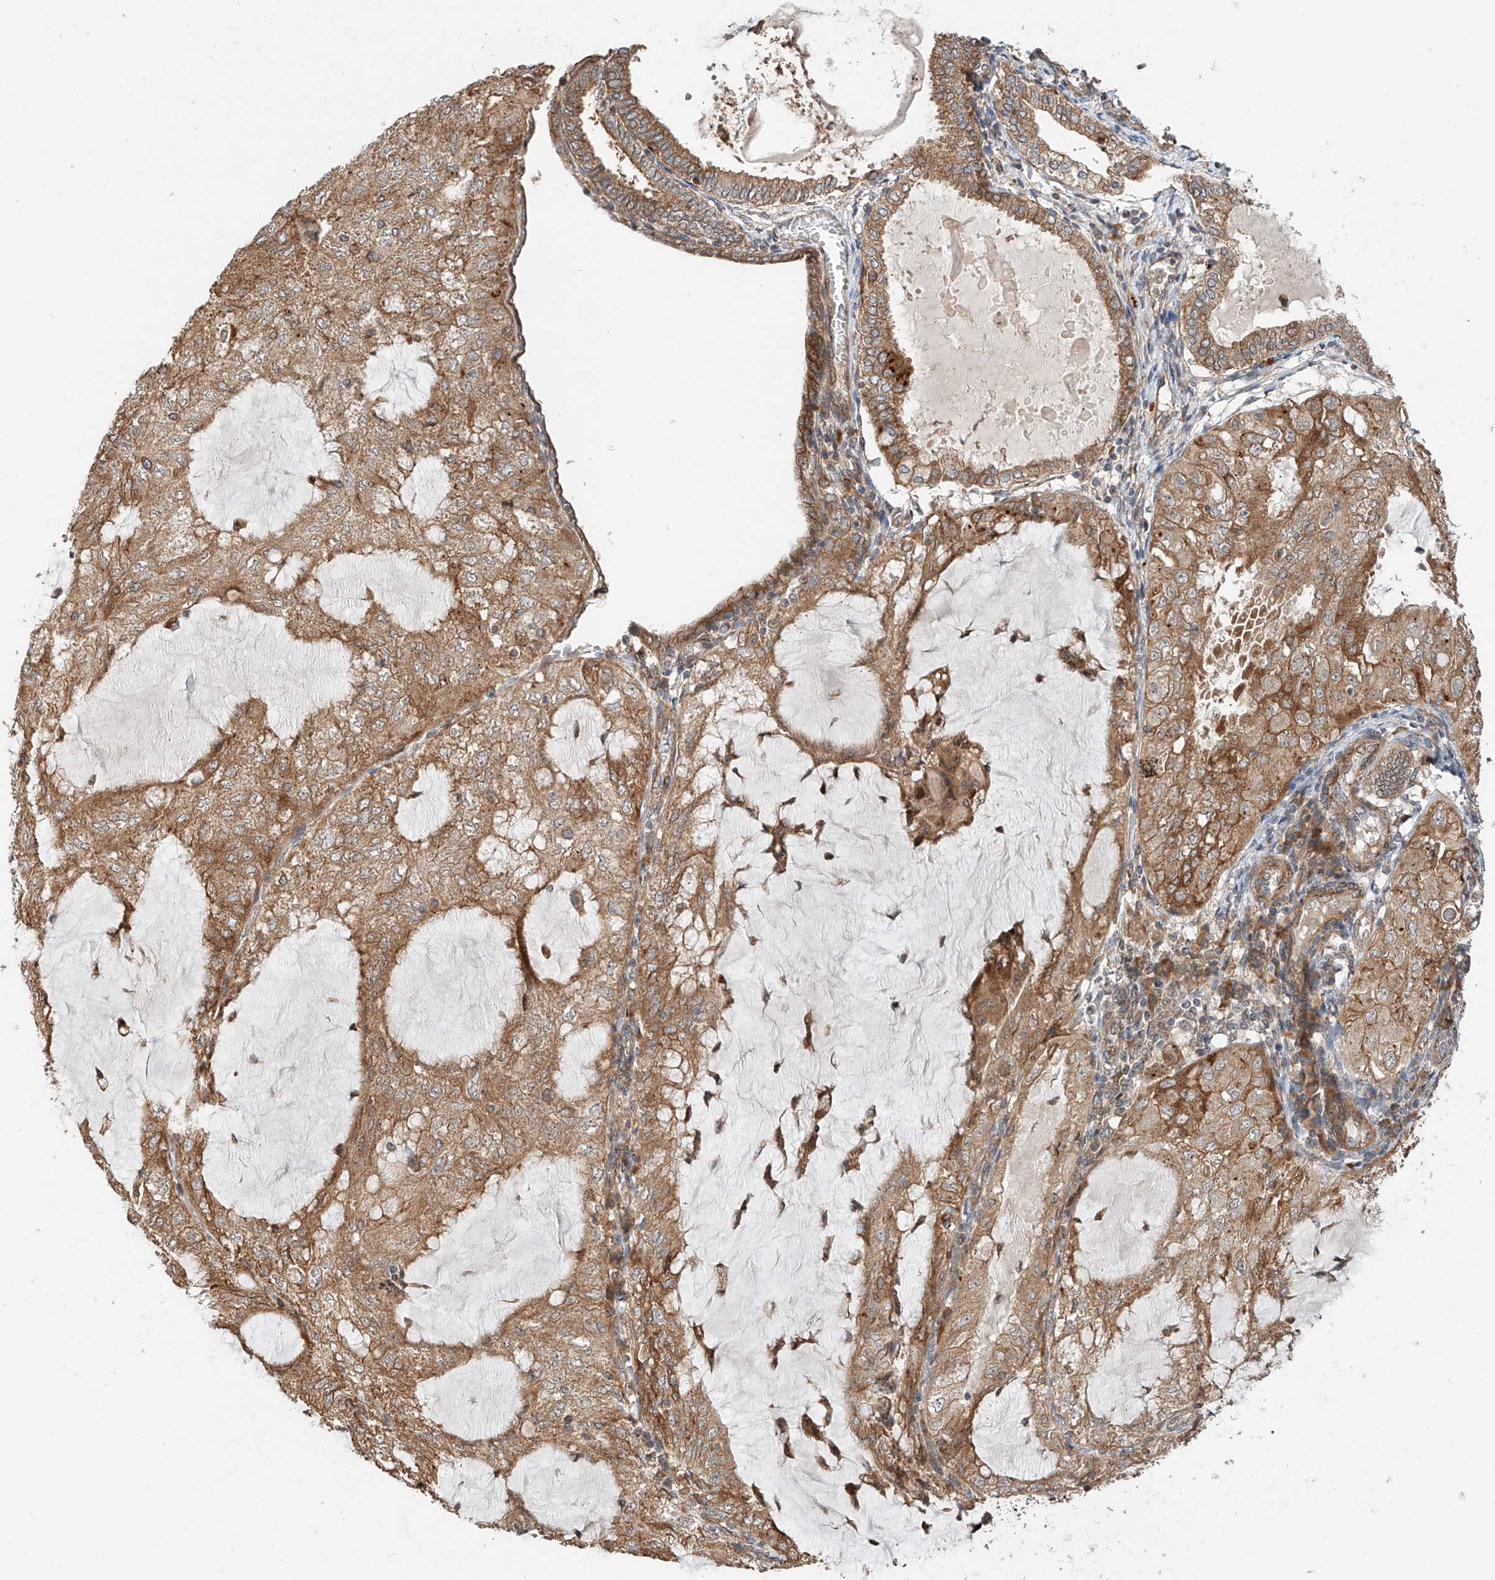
{"staining": {"intensity": "moderate", "quantity": ">75%", "location": "cytoplasmic/membranous"}, "tissue": "endometrial cancer", "cell_type": "Tumor cells", "image_type": "cancer", "snomed": [{"axis": "morphology", "description": "Adenocarcinoma, NOS"}, {"axis": "topography", "description": "Endometrium"}], "caption": "Protein analysis of endometrial cancer tissue reveals moderate cytoplasmic/membranous expression in approximately >75% of tumor cells.", "gene": "CPAMD8", "patient": {"sex": "female", "age": 81}}